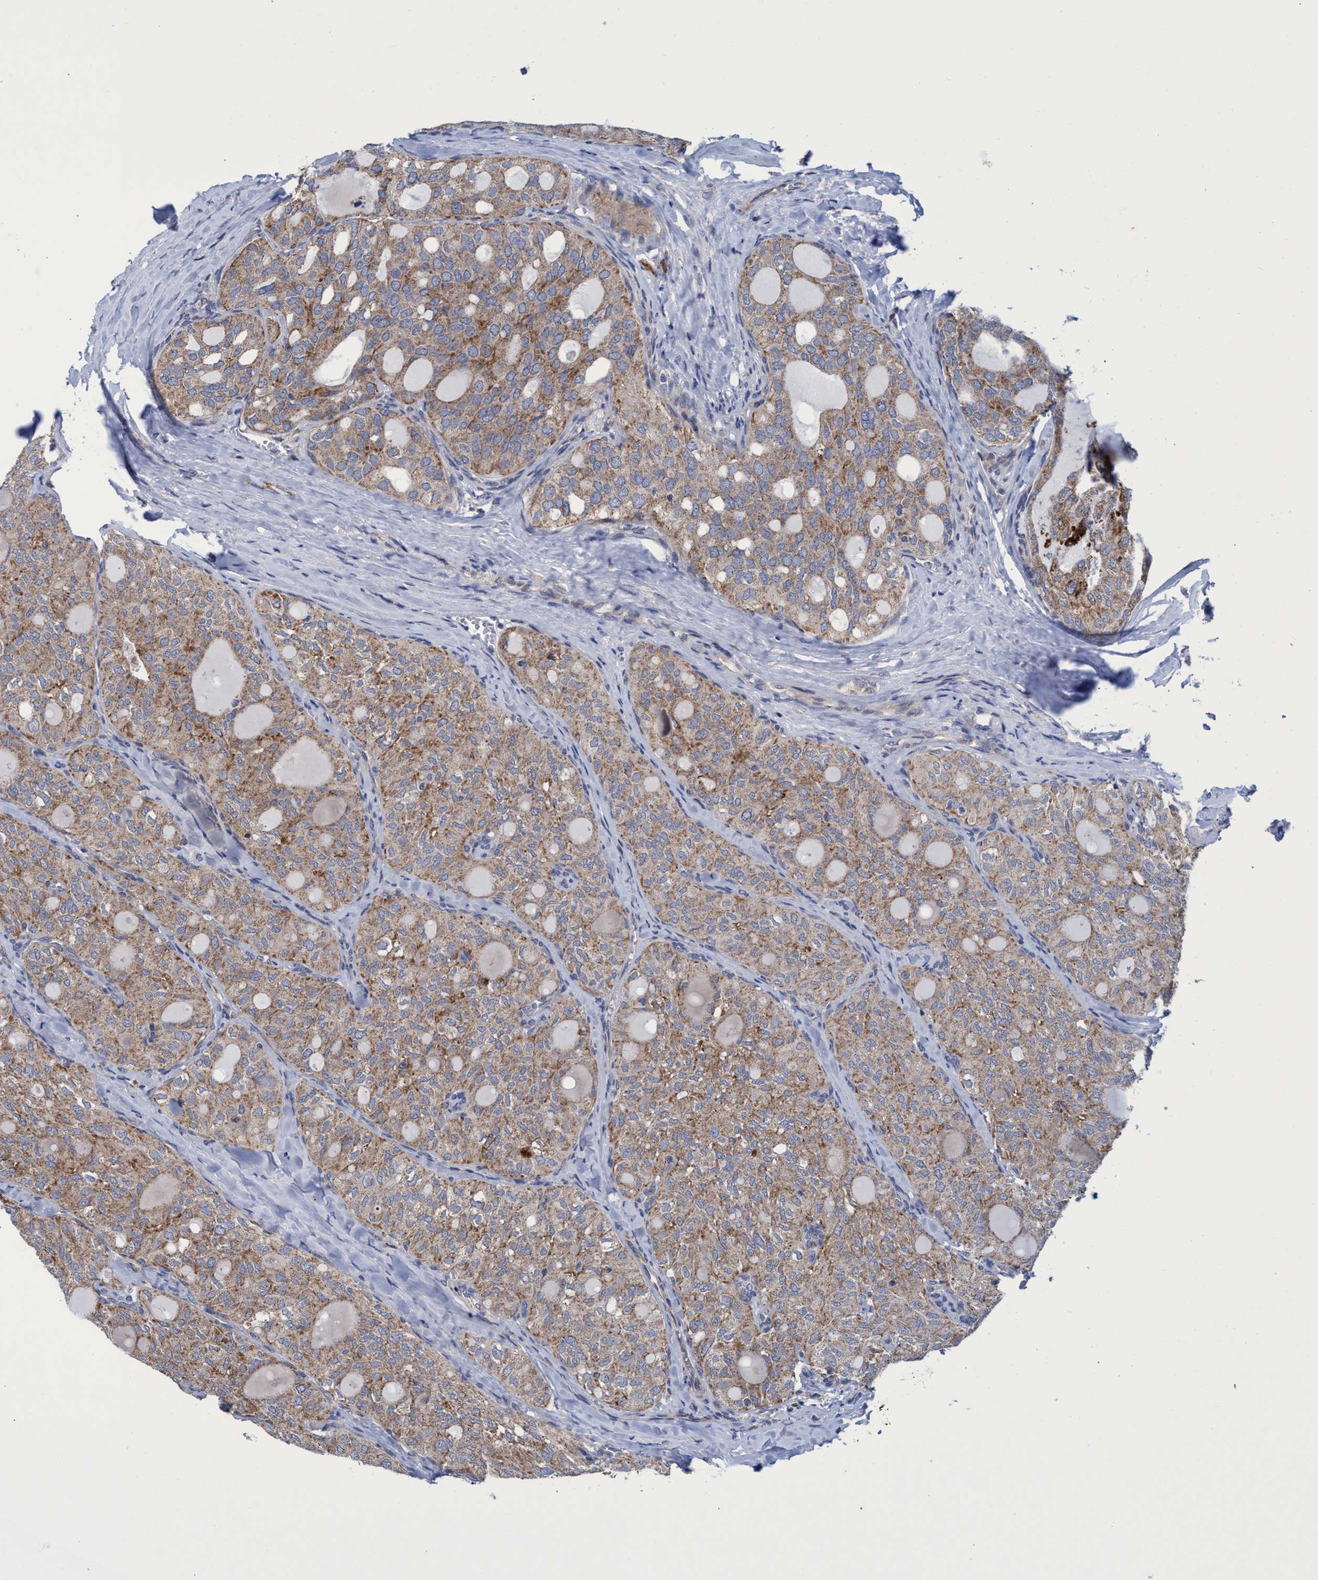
{"staining": {"intensity": "weak", "quantity": ">75%", "location": "cytoplasmic/membranous"}, "tissue": "thyroid cancer", "cell_type": "Tumor cells", "image_type": "cancer", "snomed": [{"axis": "morphology", "description": "Follicular adenoma carcinoma, NOS"}, {"axis": "topography", "description": "Thyroid gland"}], "caption": "A micrograph of thyroid cancer stained for a protein shows weak cytoplasmic/membranous brown staining in tumor cells.", "gene": "NAT16", "patient": {"sex": "male", "age": 75}}